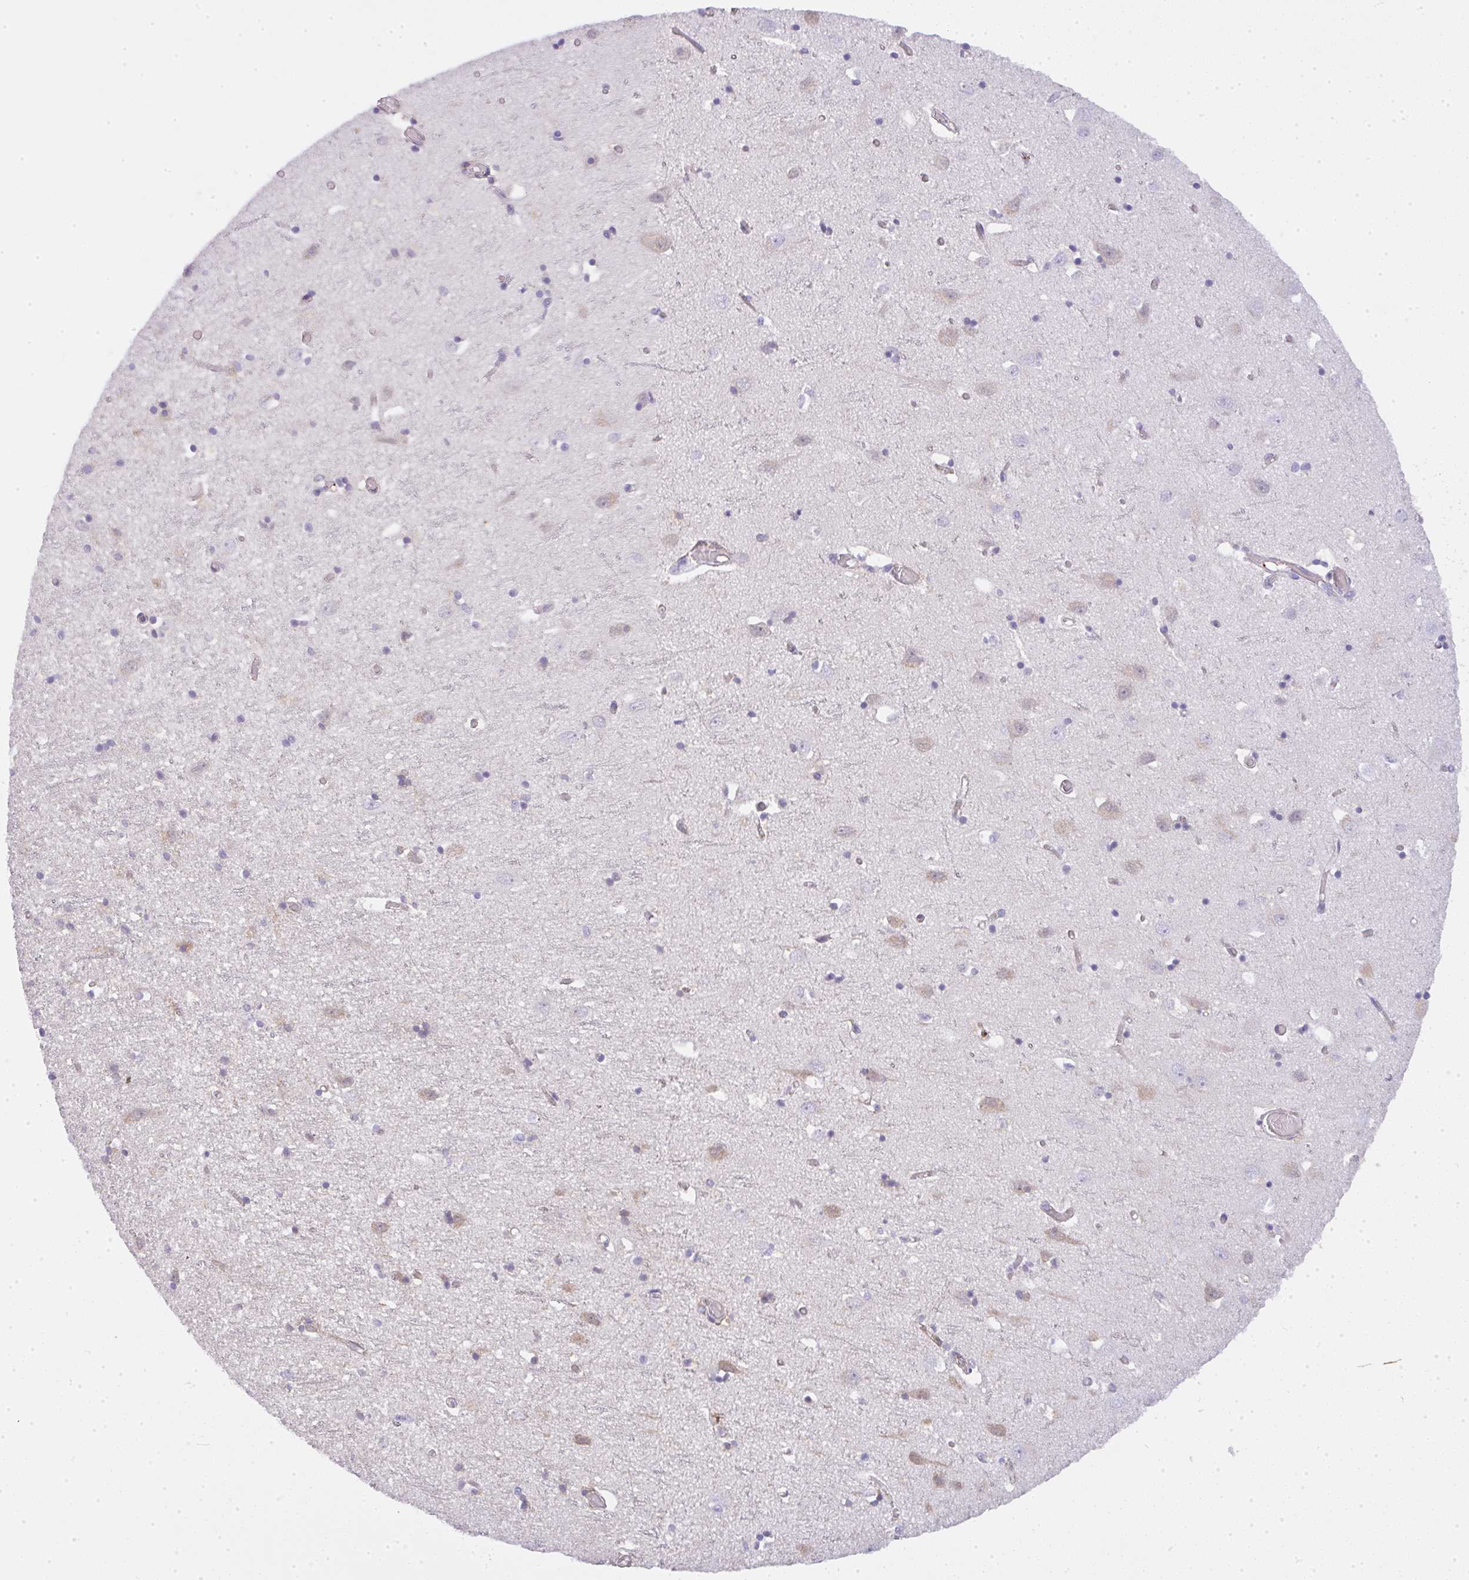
{"staining": {"intensity": "weak", "quantity": "25%-75%", "location": "cytoplasmic/membranous"}, "tissue": "cerebral cortex", "cell_type": "Endothelial cells", "image_type": "normal", "snomed": [{"axis": "morphology", "description": "Normal tissue, NOS"}, {"axis": "topography", "description": "Cerebral cortex"}], "caption": "Immunohistochemistry histopathology image of benign cerebral cortex stained for a protein (brown), which reveals low levels of weak cytoplasmic/membranous expression in about 25%-75% of endothelial cells.", "gene": "SMYD5", "patient": {"sex": "male", "age": 70}}